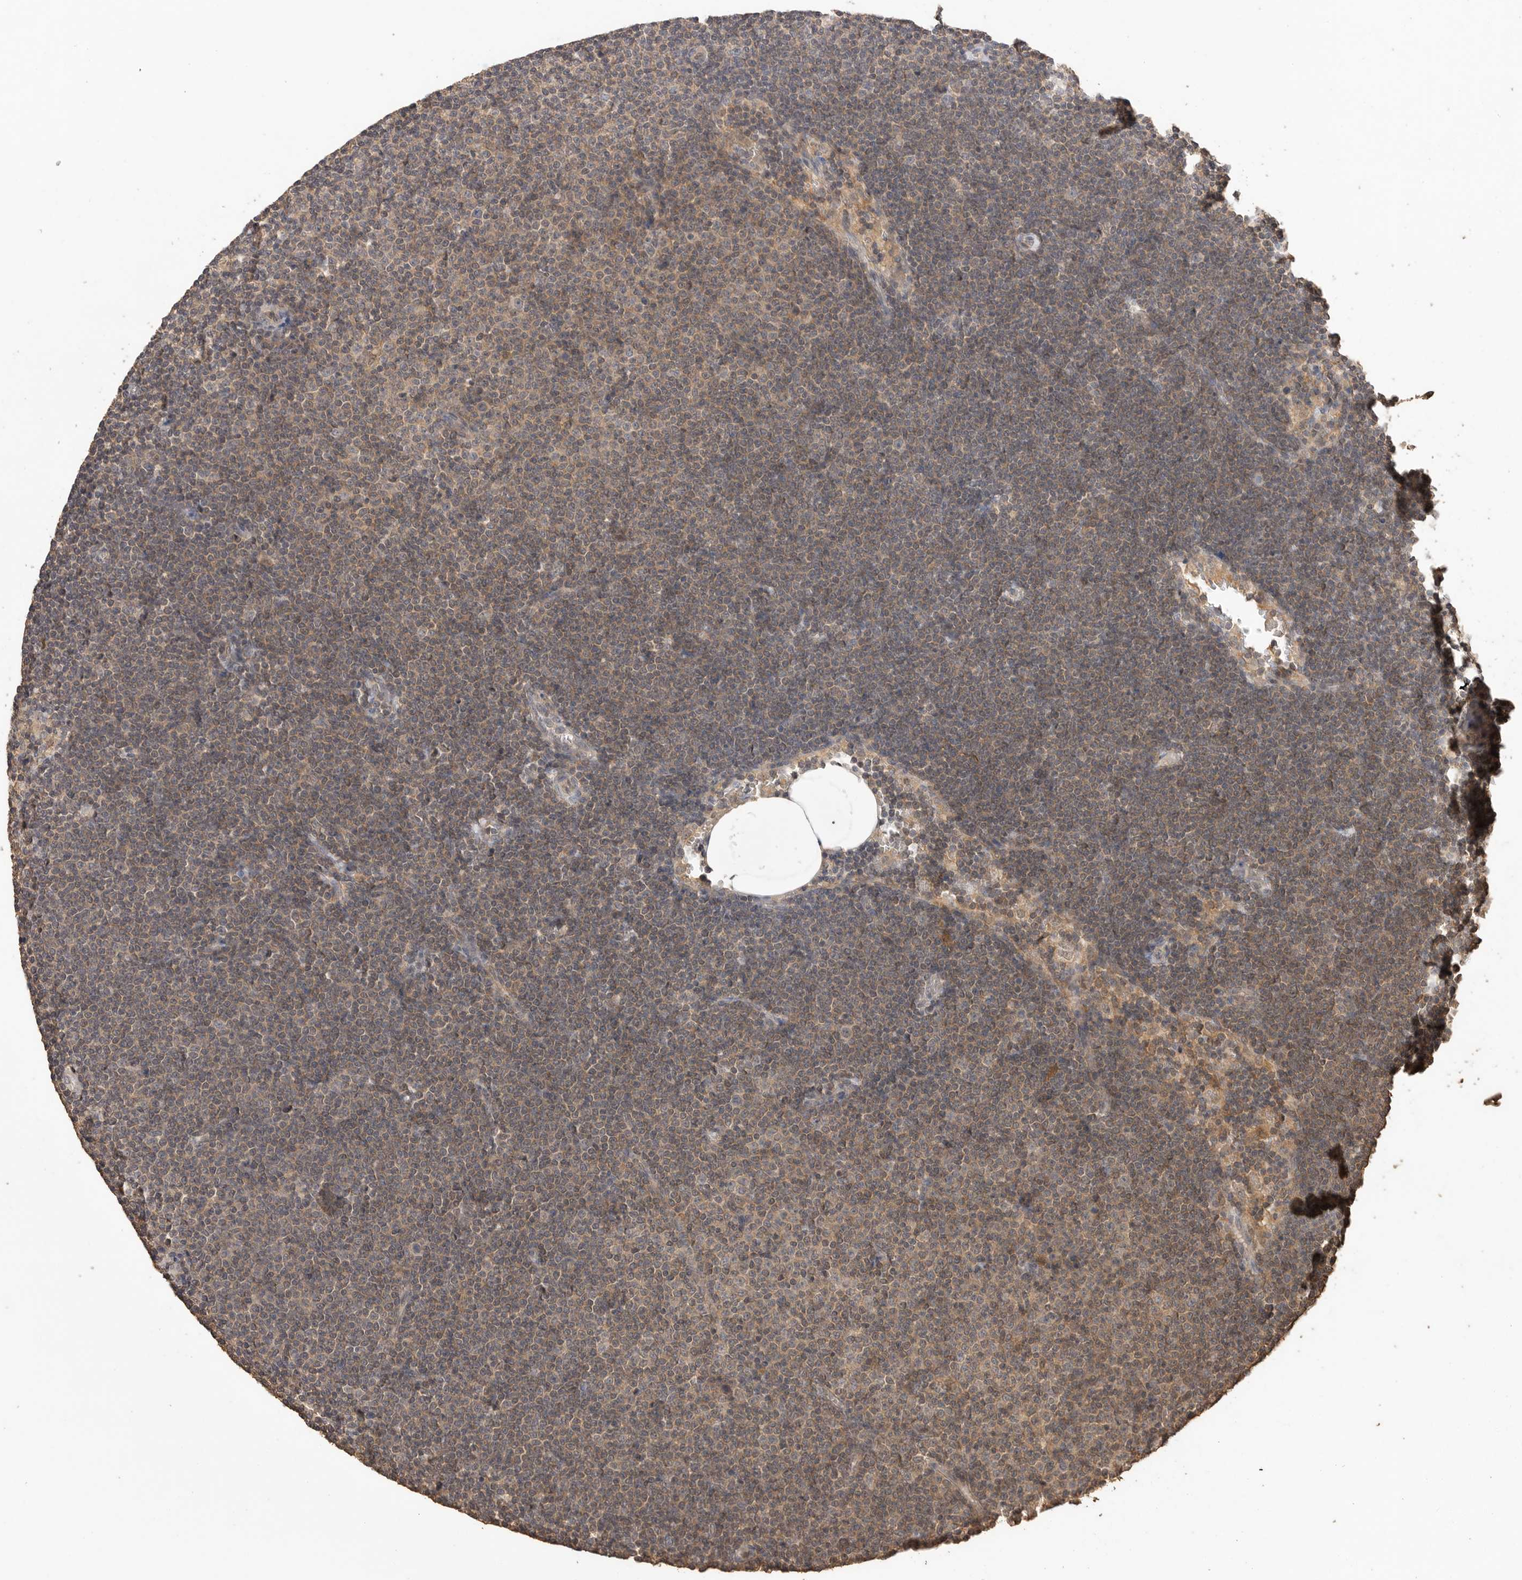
{"staining": {"intensity": "weak", "quantity": "<25%", "location": "cytoplasmic/membranous"}, "tissue": "lymphoma", "cell_type": "Tumor cells", "image_type": "cancer", "snomed": [{"axis": "morphology", "description": "Malignant lymphoma, non-Hodgkin's type, Low grade"}, {"axis": "topography", "description": "Lymph node"}], "caption": "High power microscopy micrograph of an IHC photomicrograph of malignant lymphoma, non-Hodgkin's type (low-grade), revealing no significant staining in tumor cells.", "gene": "MAP2K1", "patient": {"sex": "female", "age": 53}}